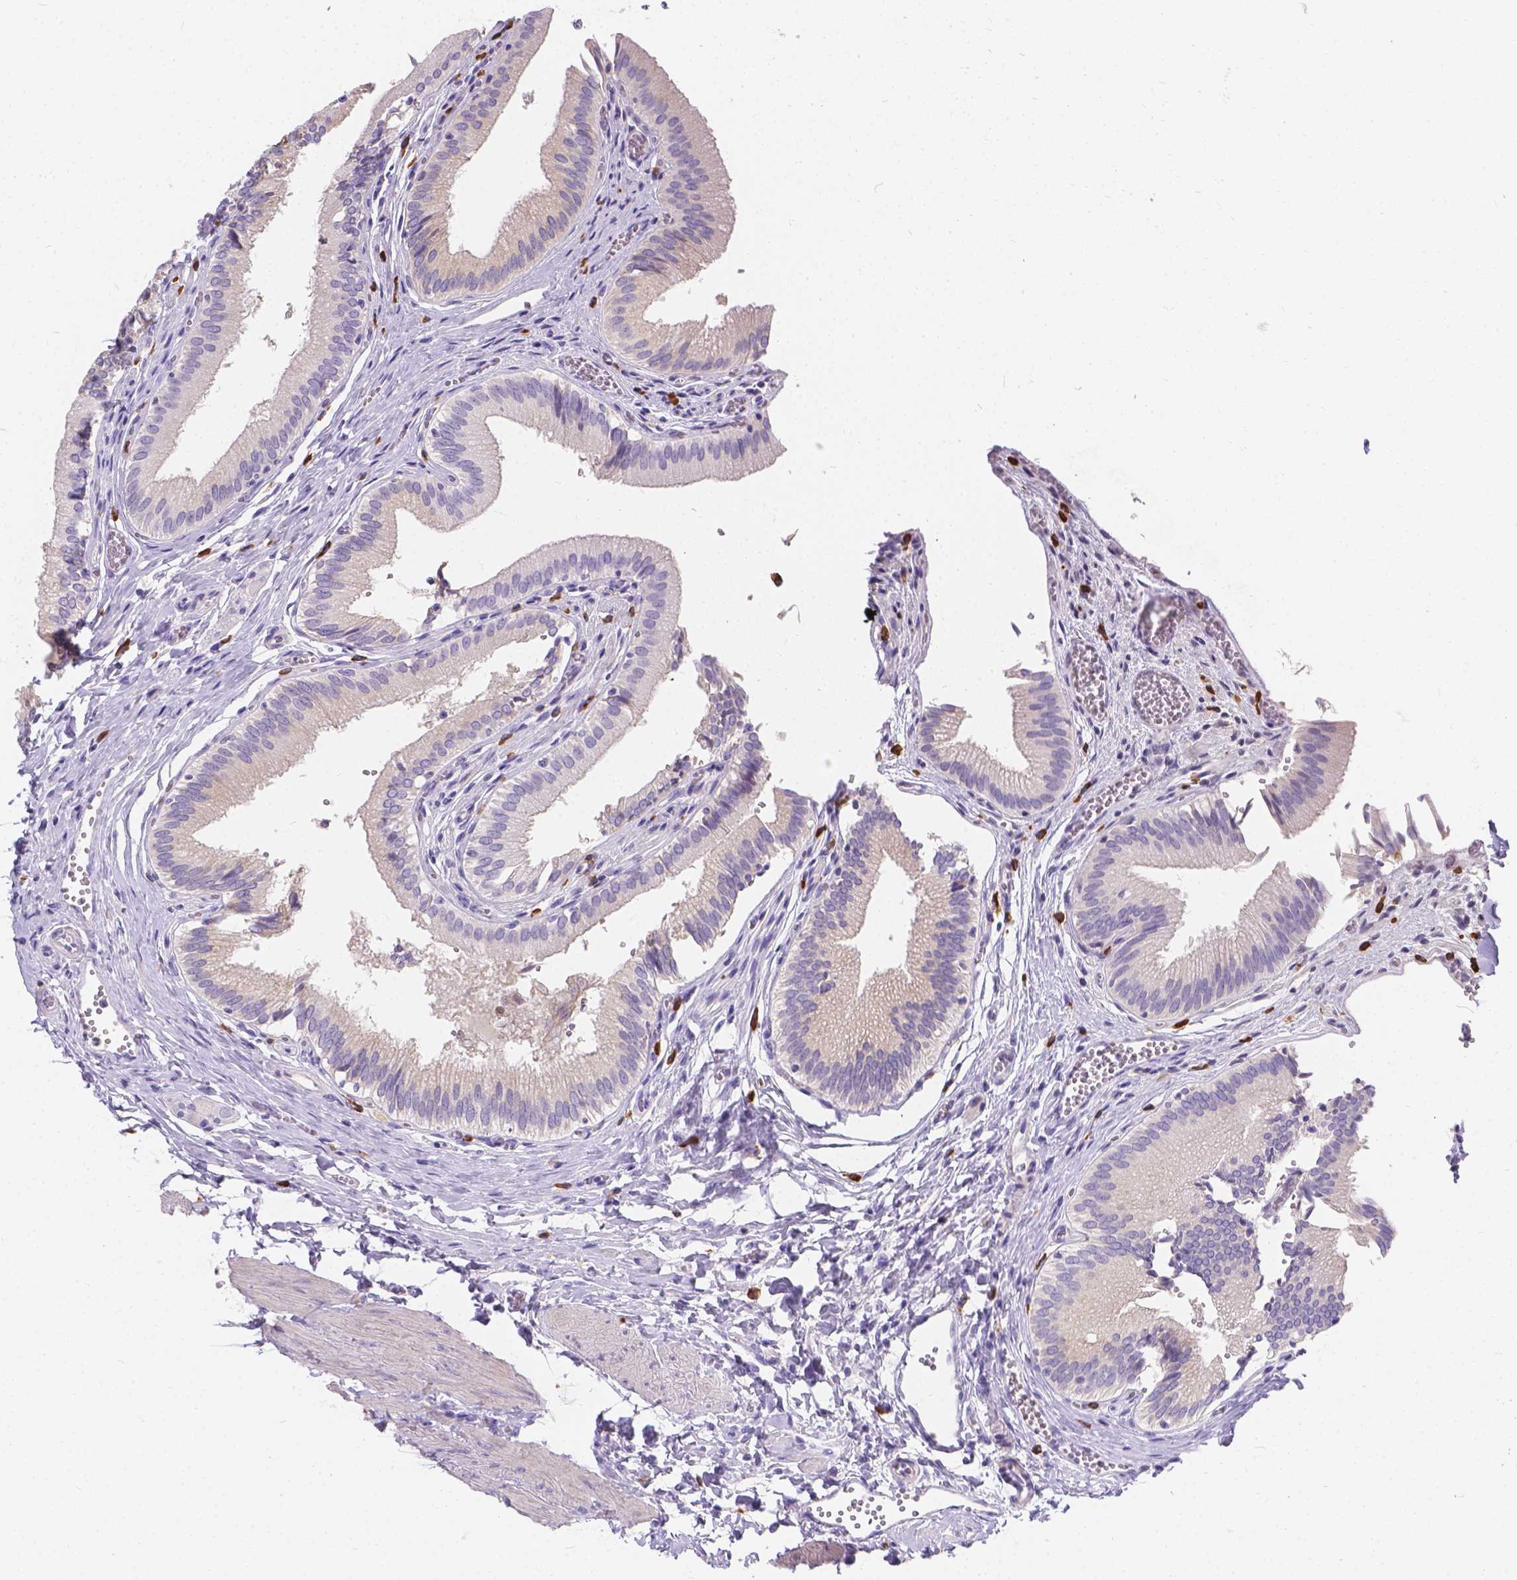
{"staining": {"intensity": "weak", "quantity": "<25%", "location": "cytoplasmic/membranous"}, "tissue": "gallbladder", "cell_type": "Glandular cells", "image_type": "normal", "snomed": [{"axis": "morphology", "description": "Normal tissue, NOS"}, {"axis": "topography", "description": "Gallbladder"}, {"axis": "topography", "description": "Peripheral nerve tissue"}], "caption": "Immunohistochemical staining of unremarkable gallbladder reveals no significant positivity in glandular cells.", "gene": "GNRHR", "patient": {"sex": "male", "age": 17}}